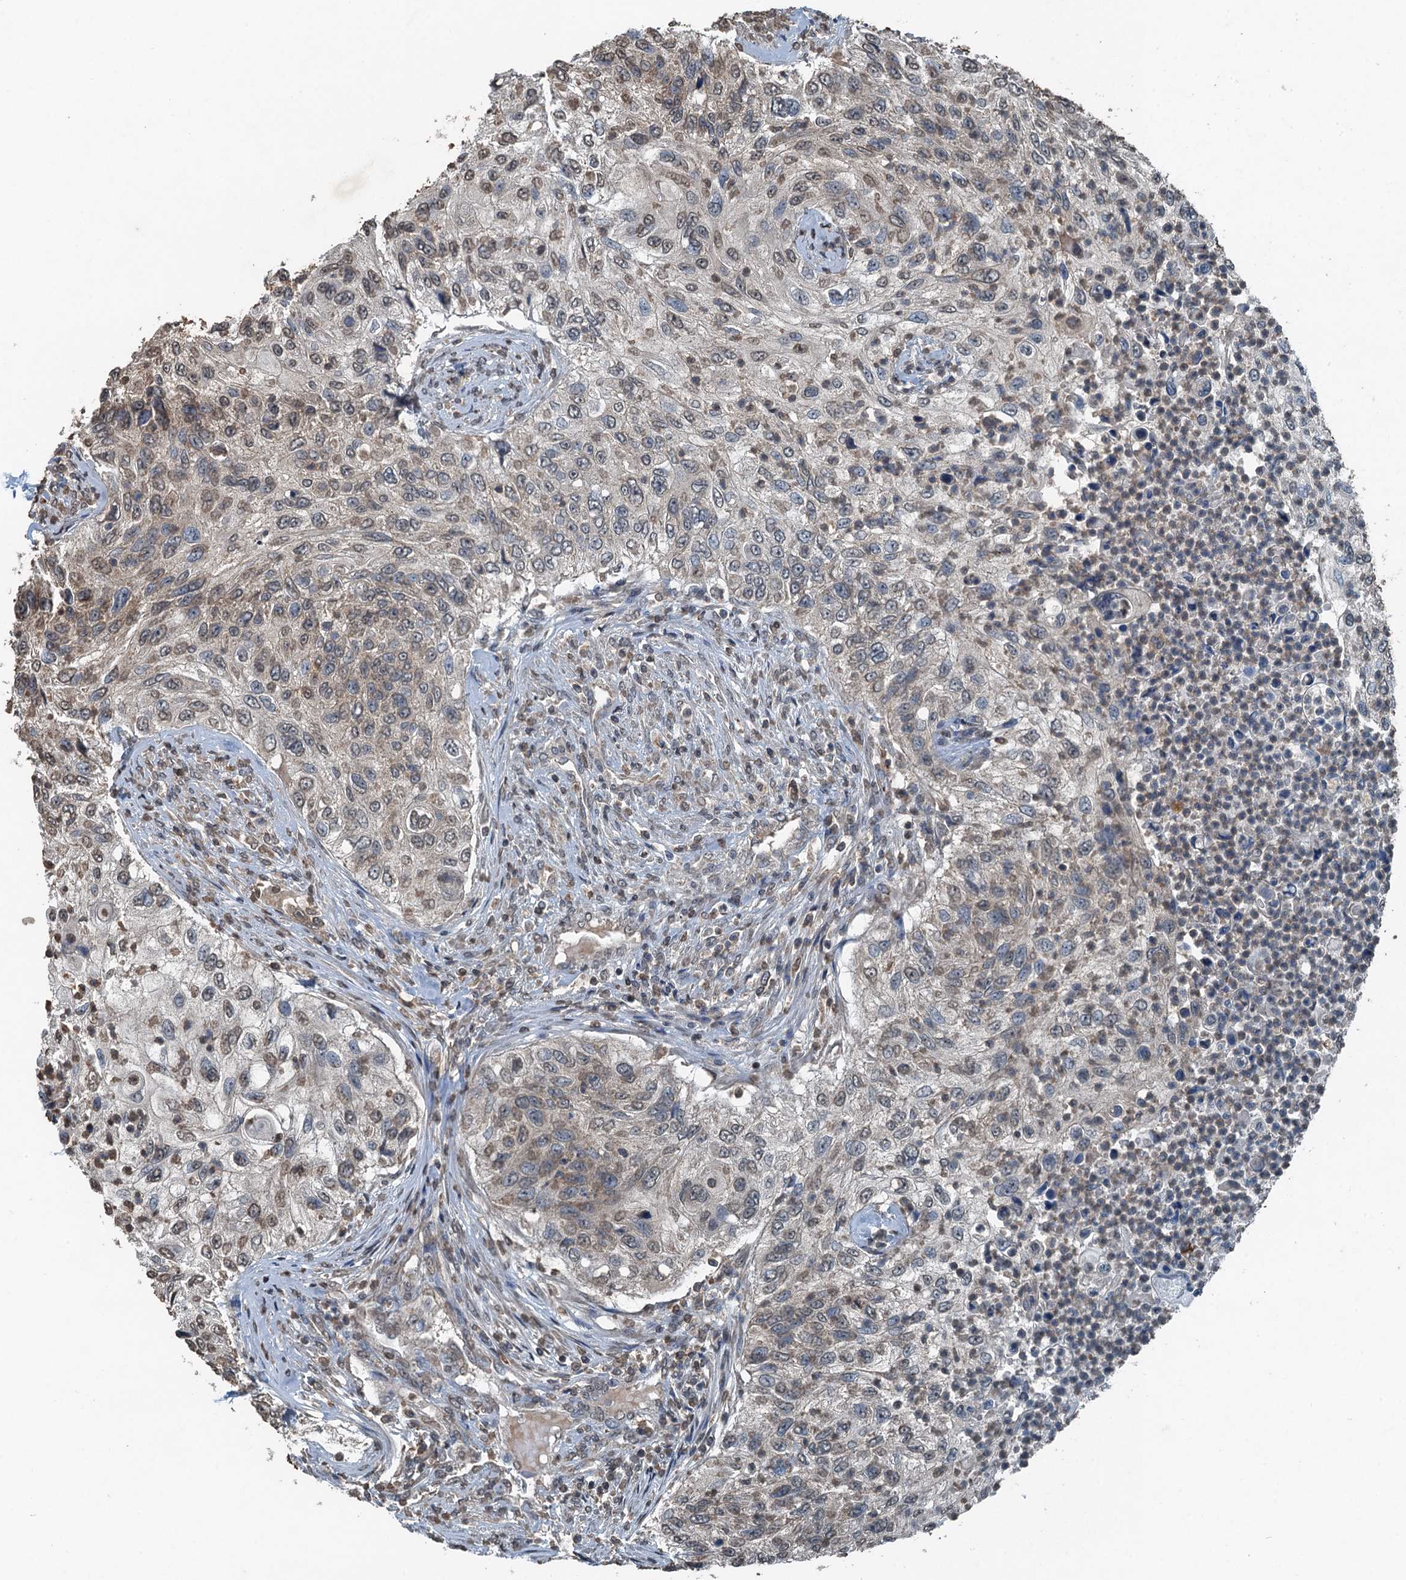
{"staining": {"intensity": "weak", "quantity": "<25%", "location": "cytoplasmic/membranous"}, "tissue": "urothelial cancer", "cell_type": "Tumor cells", "image_type": "cancer", "snomed": [{"axis": "morphology", "description": "Urothelial carcinoma, High grade"}, {"axis": "topography", "description": "Urinary bladder"}], "caption": "An immunohistochemistry micrograph of urothelial cancer is shown. There is no staining in tumor cells of urothelial cancer. (Brightfield microscopy of DAB IHC at high magnification).", "gene": "TCTN1", "patient": {"sex": "female", "age": 60}}